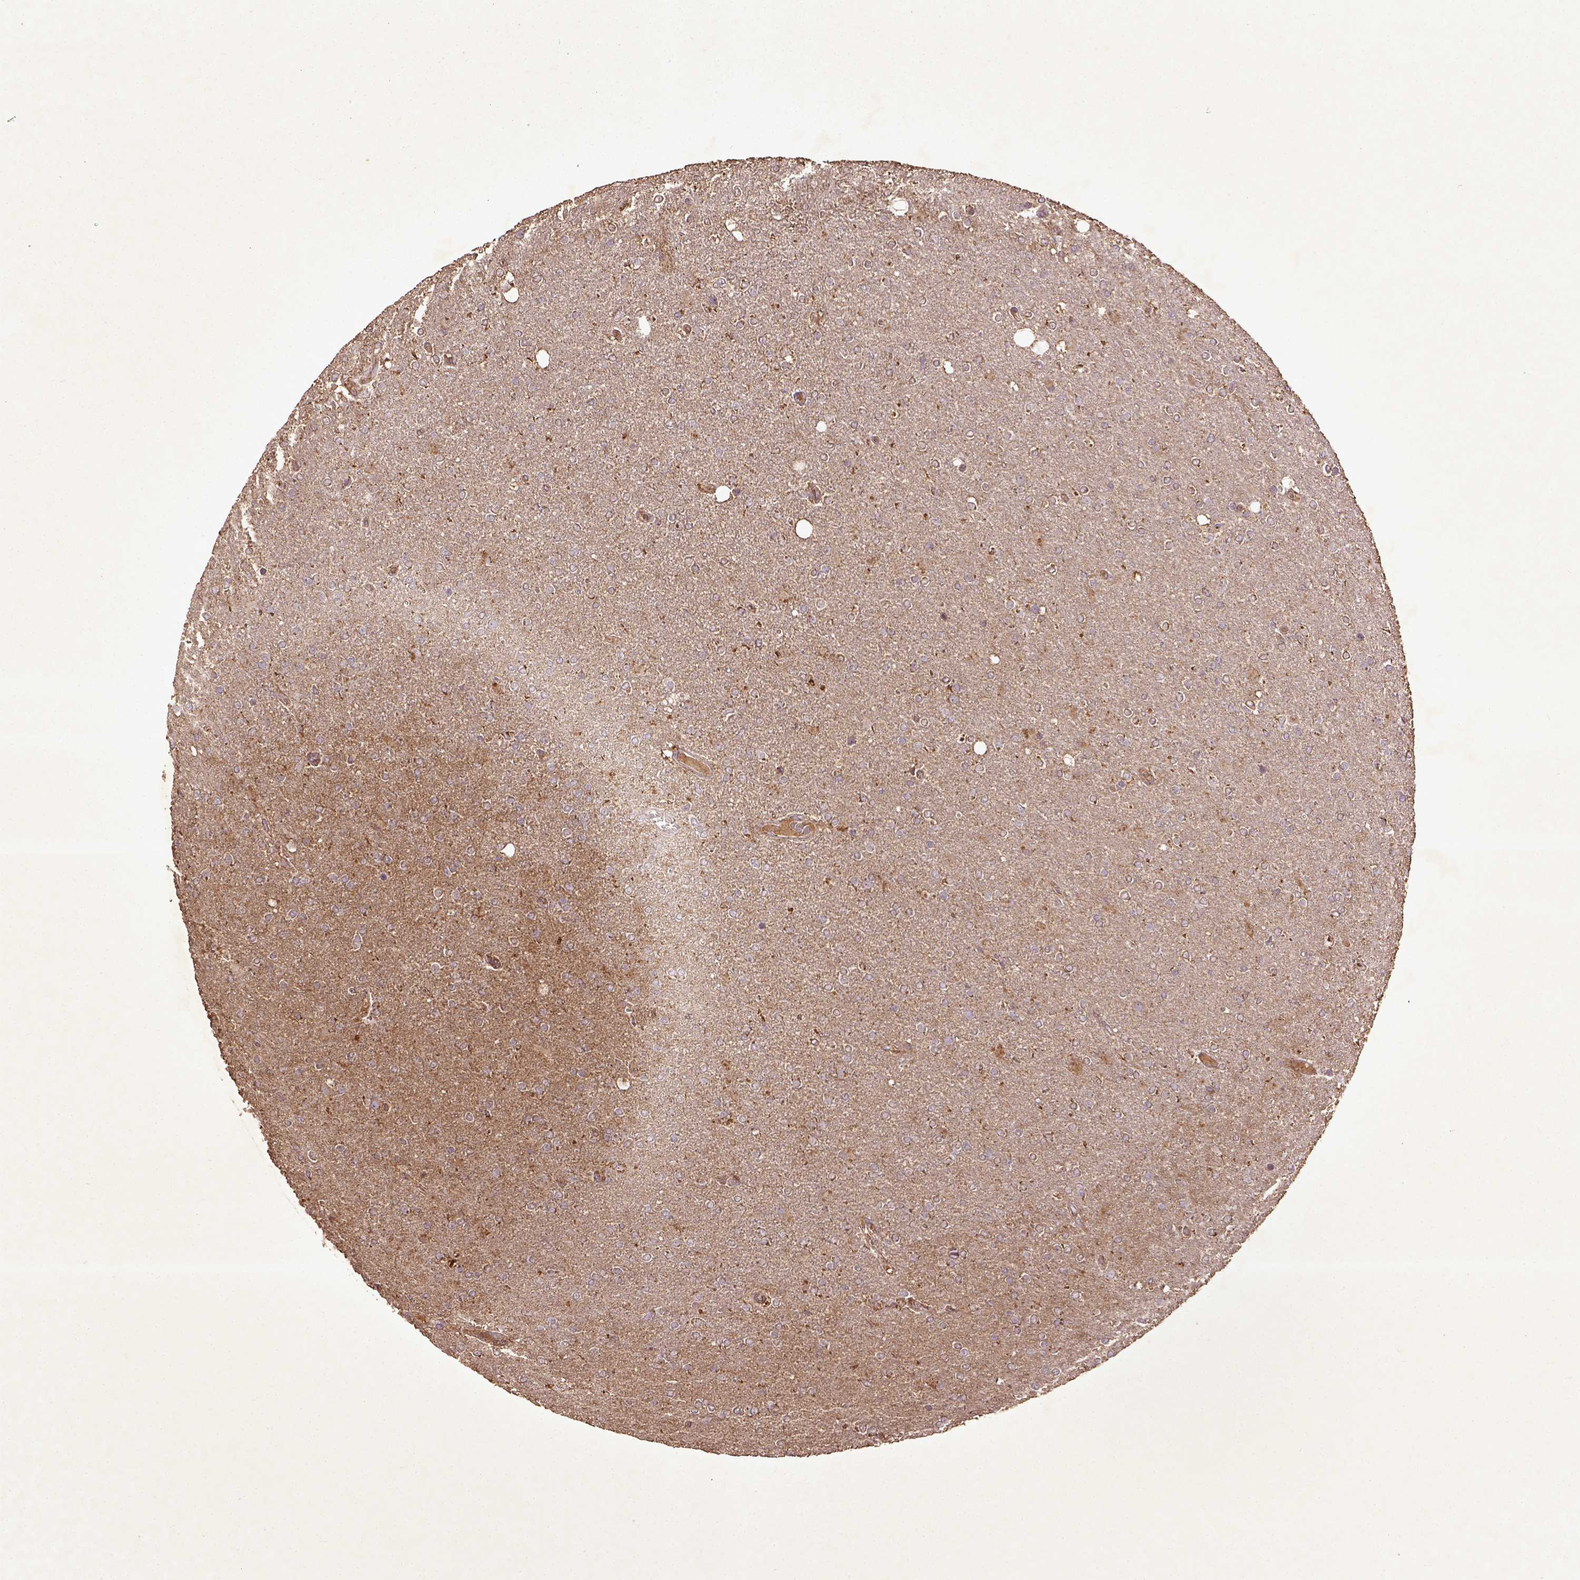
{"staining": {"intensity": "weak", "quantity": "25%-75%", "location": "cytoplasmic/membranous"}, "tissue": "glioma", "cell_type": "Tumor cells", "image_type": "cancer", "snomed": [{"axis": "morphology", "description": "Glioma, malignant, High grade"}, {"axis": "topography", "description": "Cerebral cortex"}], "caption": "Protein expression analysis of glioma exhibits weak cytoplasmic/membranous staining in approximately 25%-75% of tumor cells.", "gene": "MT-CO1", "patient": {"sex": "male", "age": 70}}